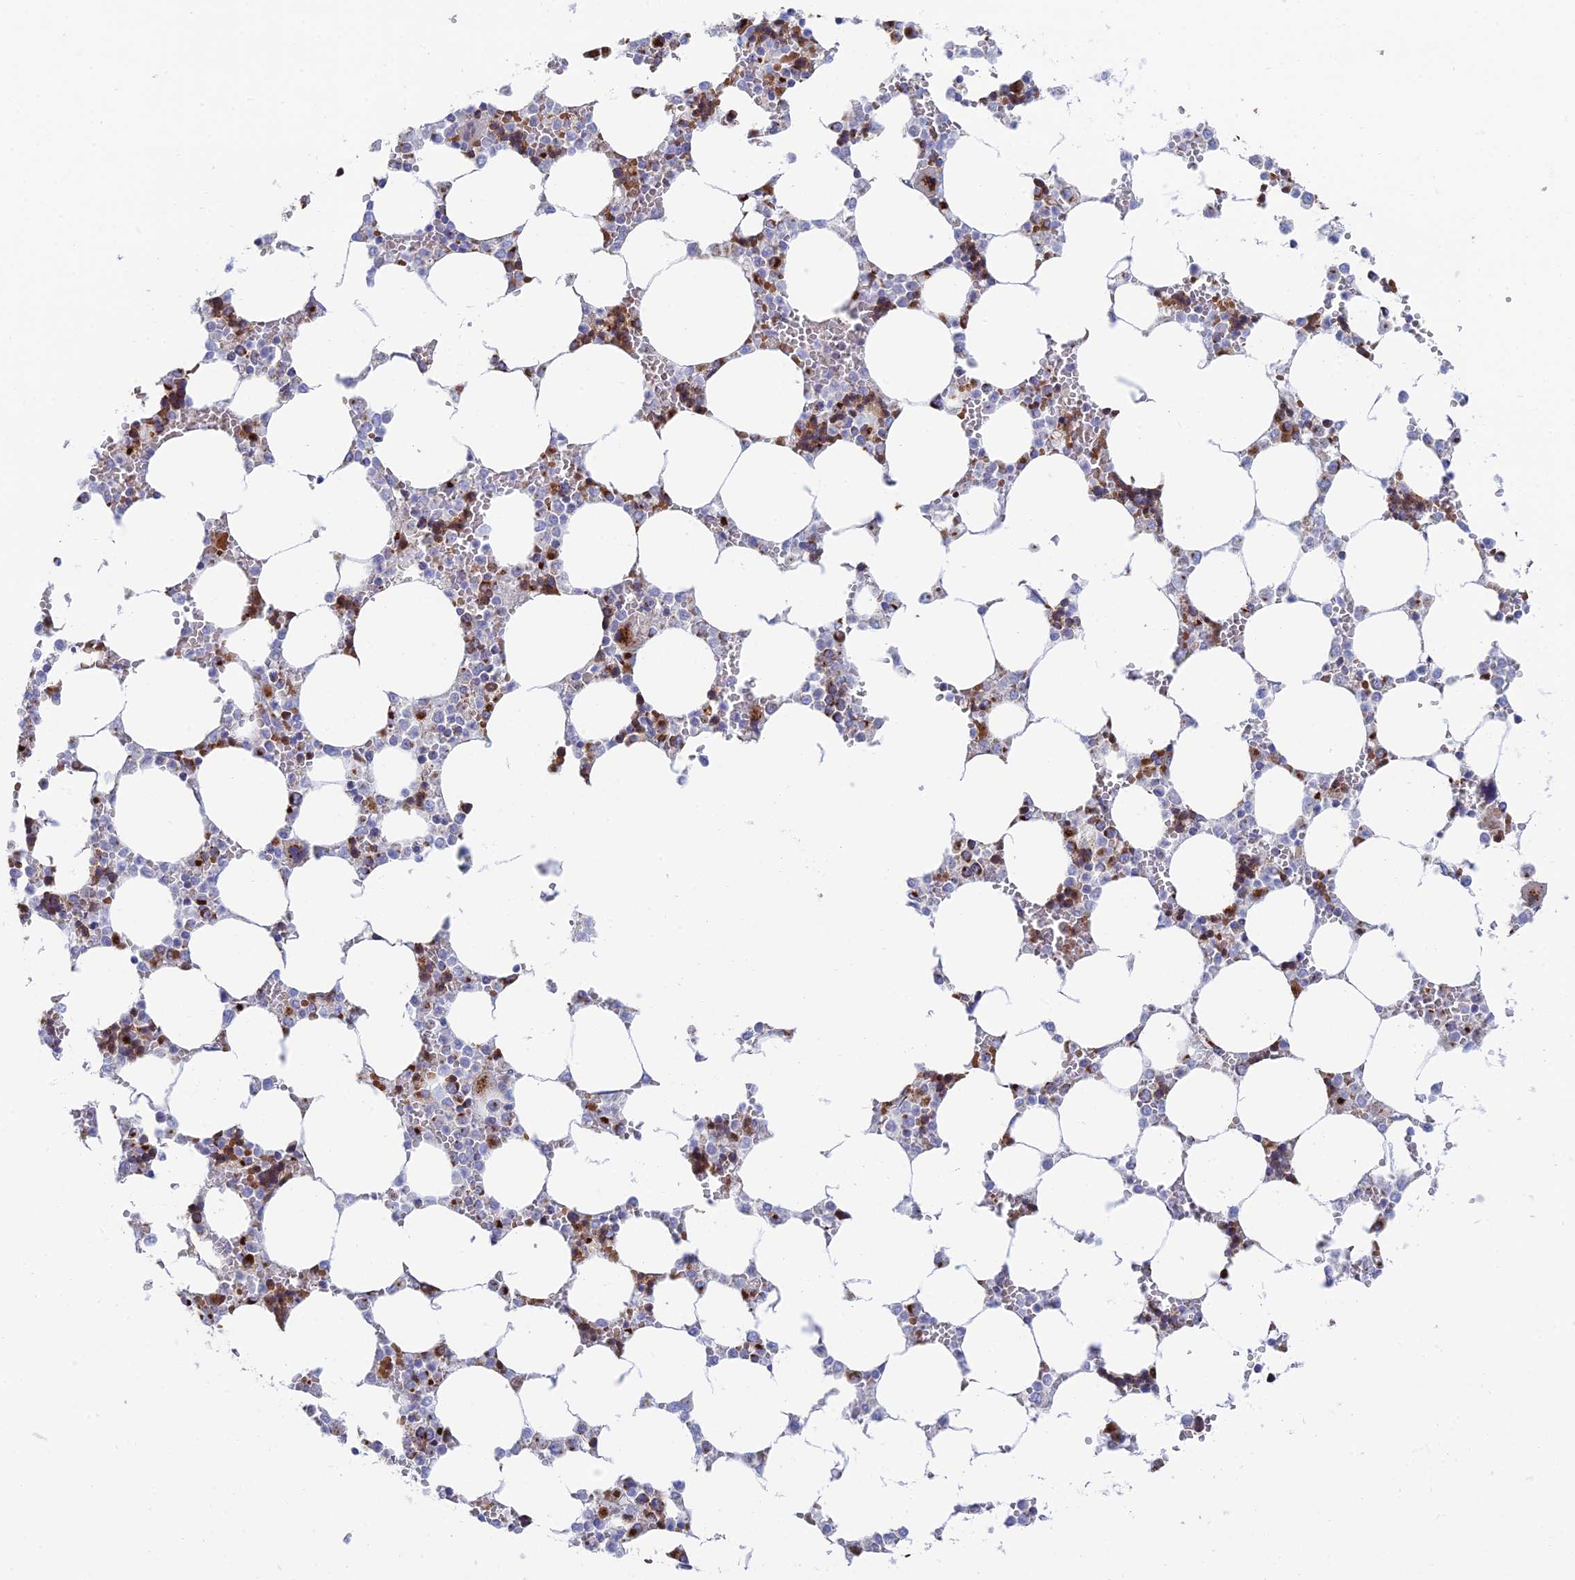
{"staining": {"intensity": "moderate", "quantity": "25%-75%", "location": "cytoplasmic/membranous"}, "tissue": "bone marrow", "cell_type": "Hematopoietic cells", "image_type": "normal", "snomed": [{"axis": "morphology", "description": "Normal tissue, NOS"}, {"axis": "topography", "description": "Bone marrow"}], "caption": "Bone marrow stained with a brown dye shows moderate cytoplasmic/membranous positive positivity in about 25%-75% of hematopoietic cells.", "gene": "ENSG00000267561", "patient": {"sex": "male", "age": 64}}